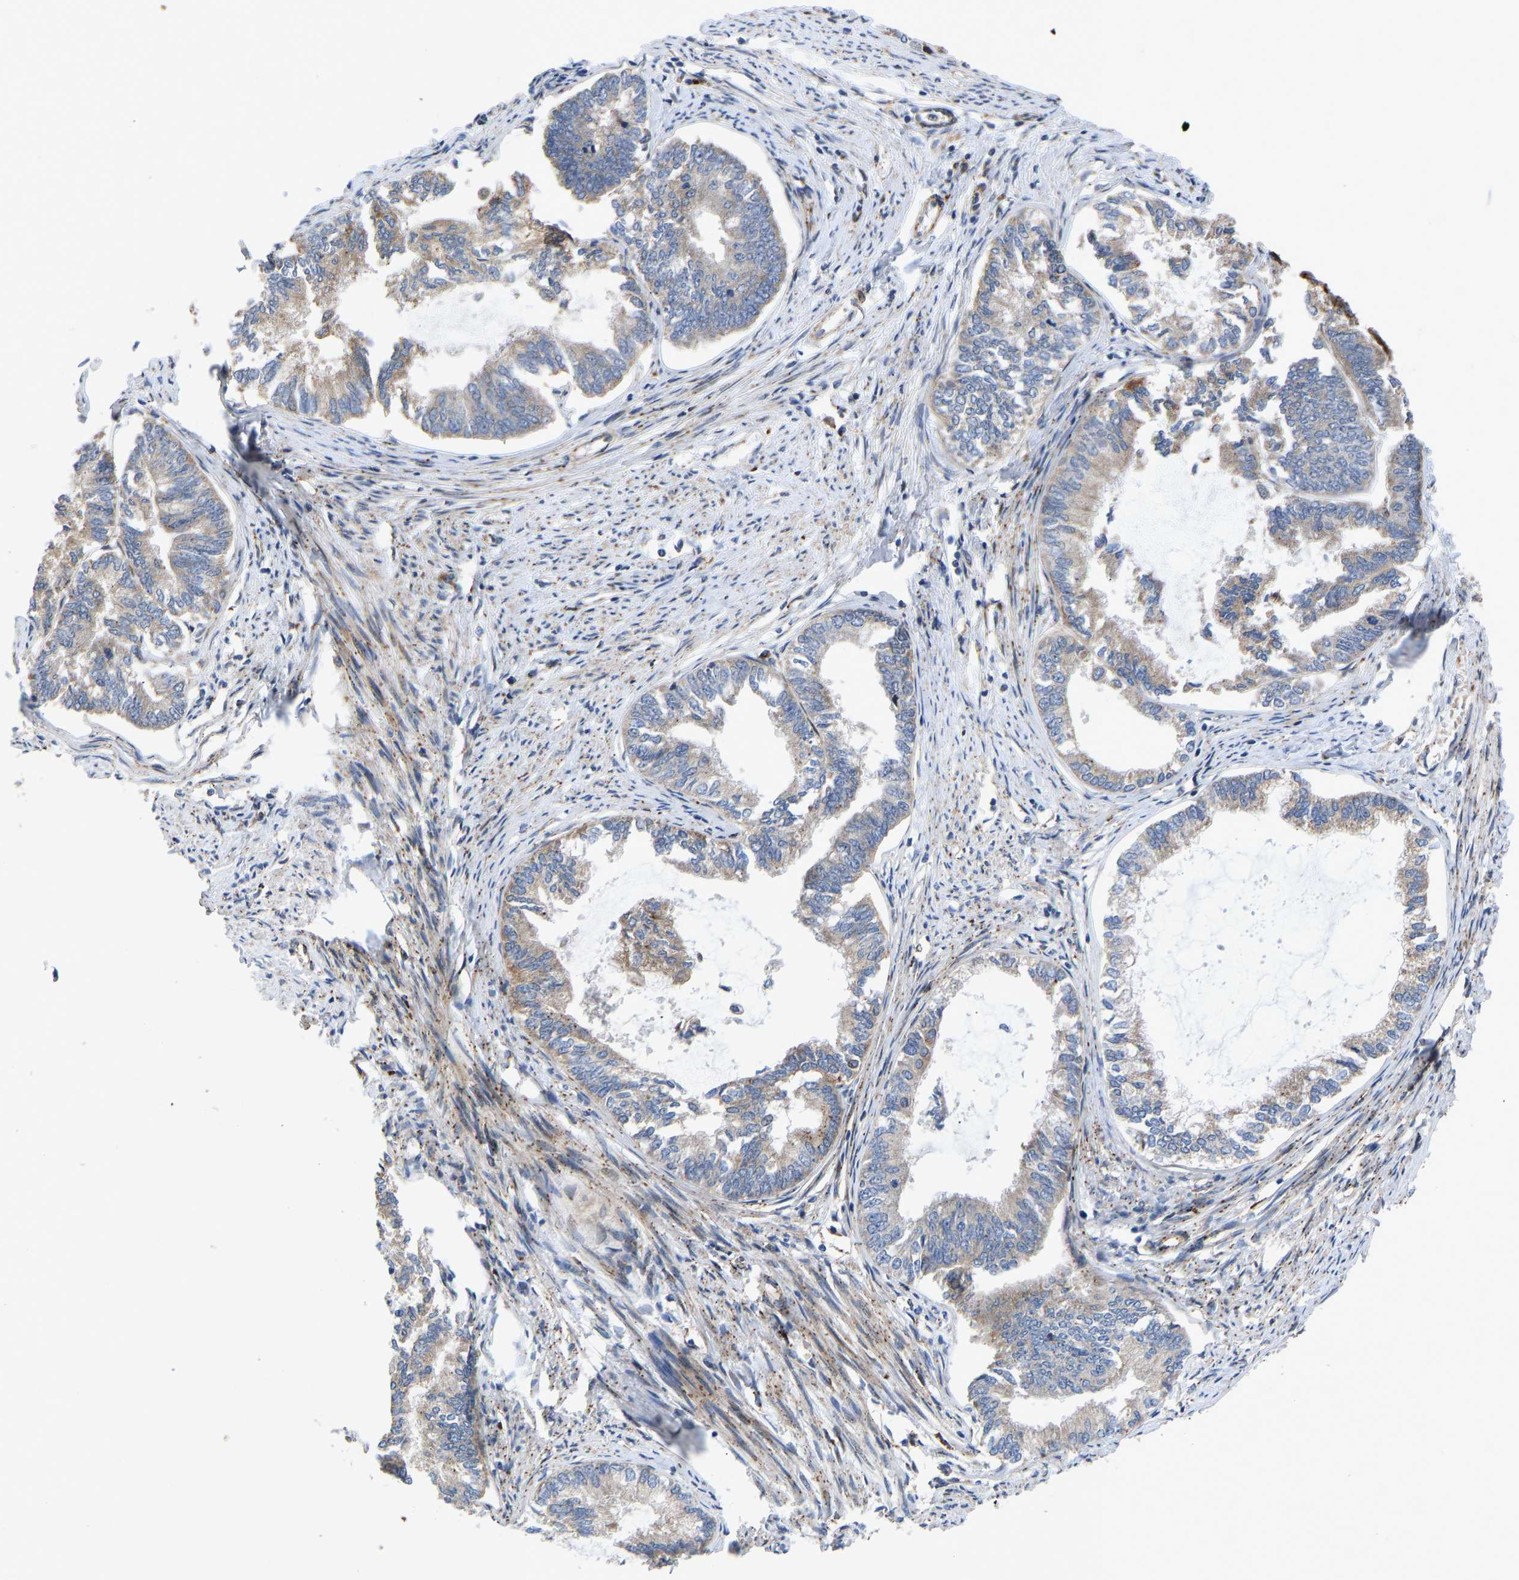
{"staining": {"intensity": "weak", "quantity": ">75%", "location": "cytoplasmic/membranous"}, "tissue": "endometrial cancer", "cell_type": "Tumor cells", "image_type": "cancer", "snomed": [{"axis": "morphology", "description": "Adenocarcinoma, NOS"}, {"axis": "topography", "description": "Endometrium"}], "caption": "Protein expression analysis of human adenocarcinoma (endometrial) reveals weak cytoplasmic/membranous expression in approximately >75% of tumor cells.", "gene": "TMEM38B", "patient": {"sex": "female", "age": 86}}